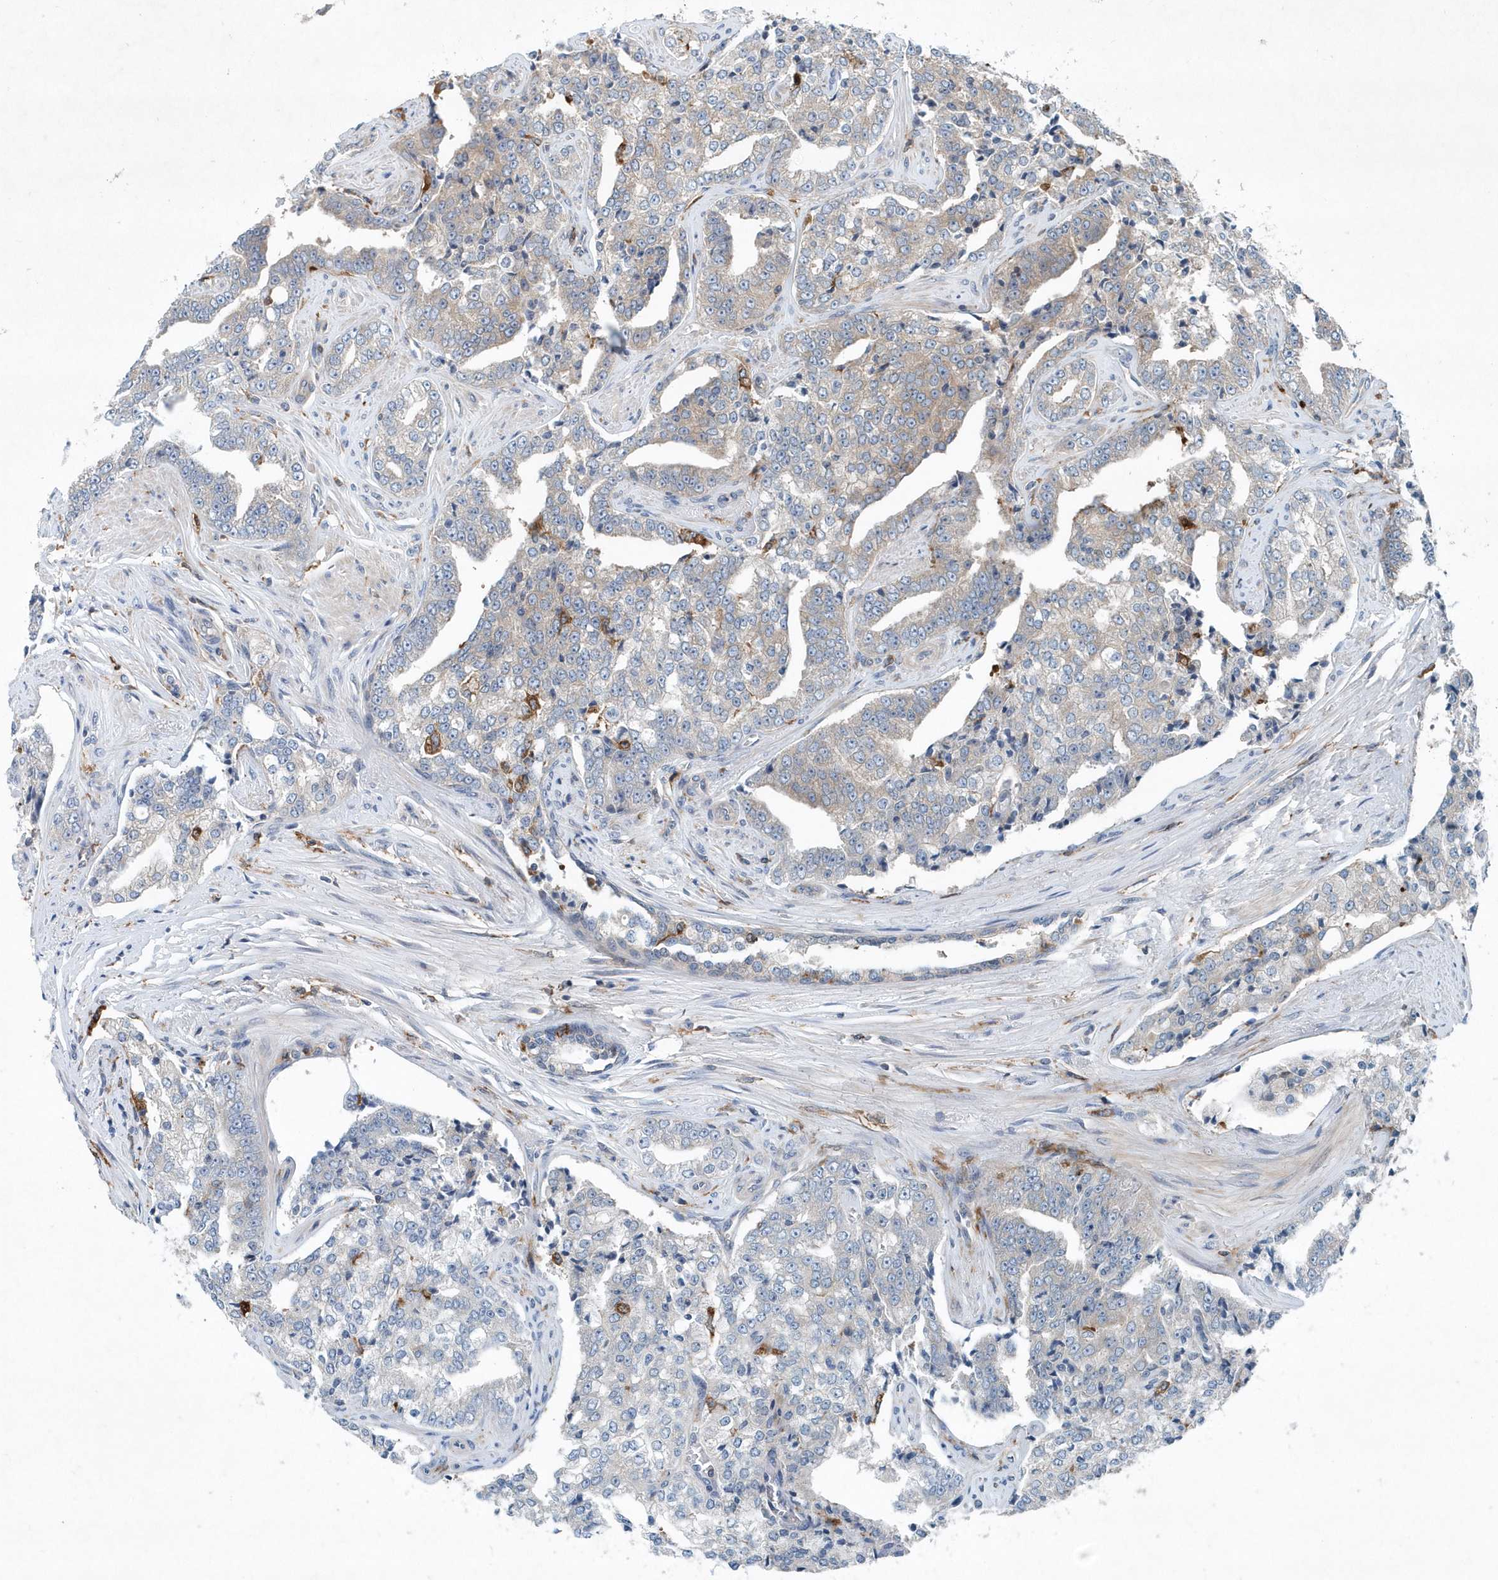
{"staining": {"intensity": "negative", "quantity": "none", "location": "none"}, "tissue": "prostate cancer", "cell_type": "Tumor cells", "image_type": "cancer", "snomed": [{"axis": "morphology", "description": "Adenocarcinoma, High grade"}, {"axis": "topography", "description": "Prostate"}], "caption": "This micrograph is of prostate adenocarcinoma (high-grade) stained with IHC to label a protein in brown with the nuclei are counter-stained blue. There is no expression in tumor cells.", "gene": "P2RY10", "patient": {"sex": "male", "age": 71}}